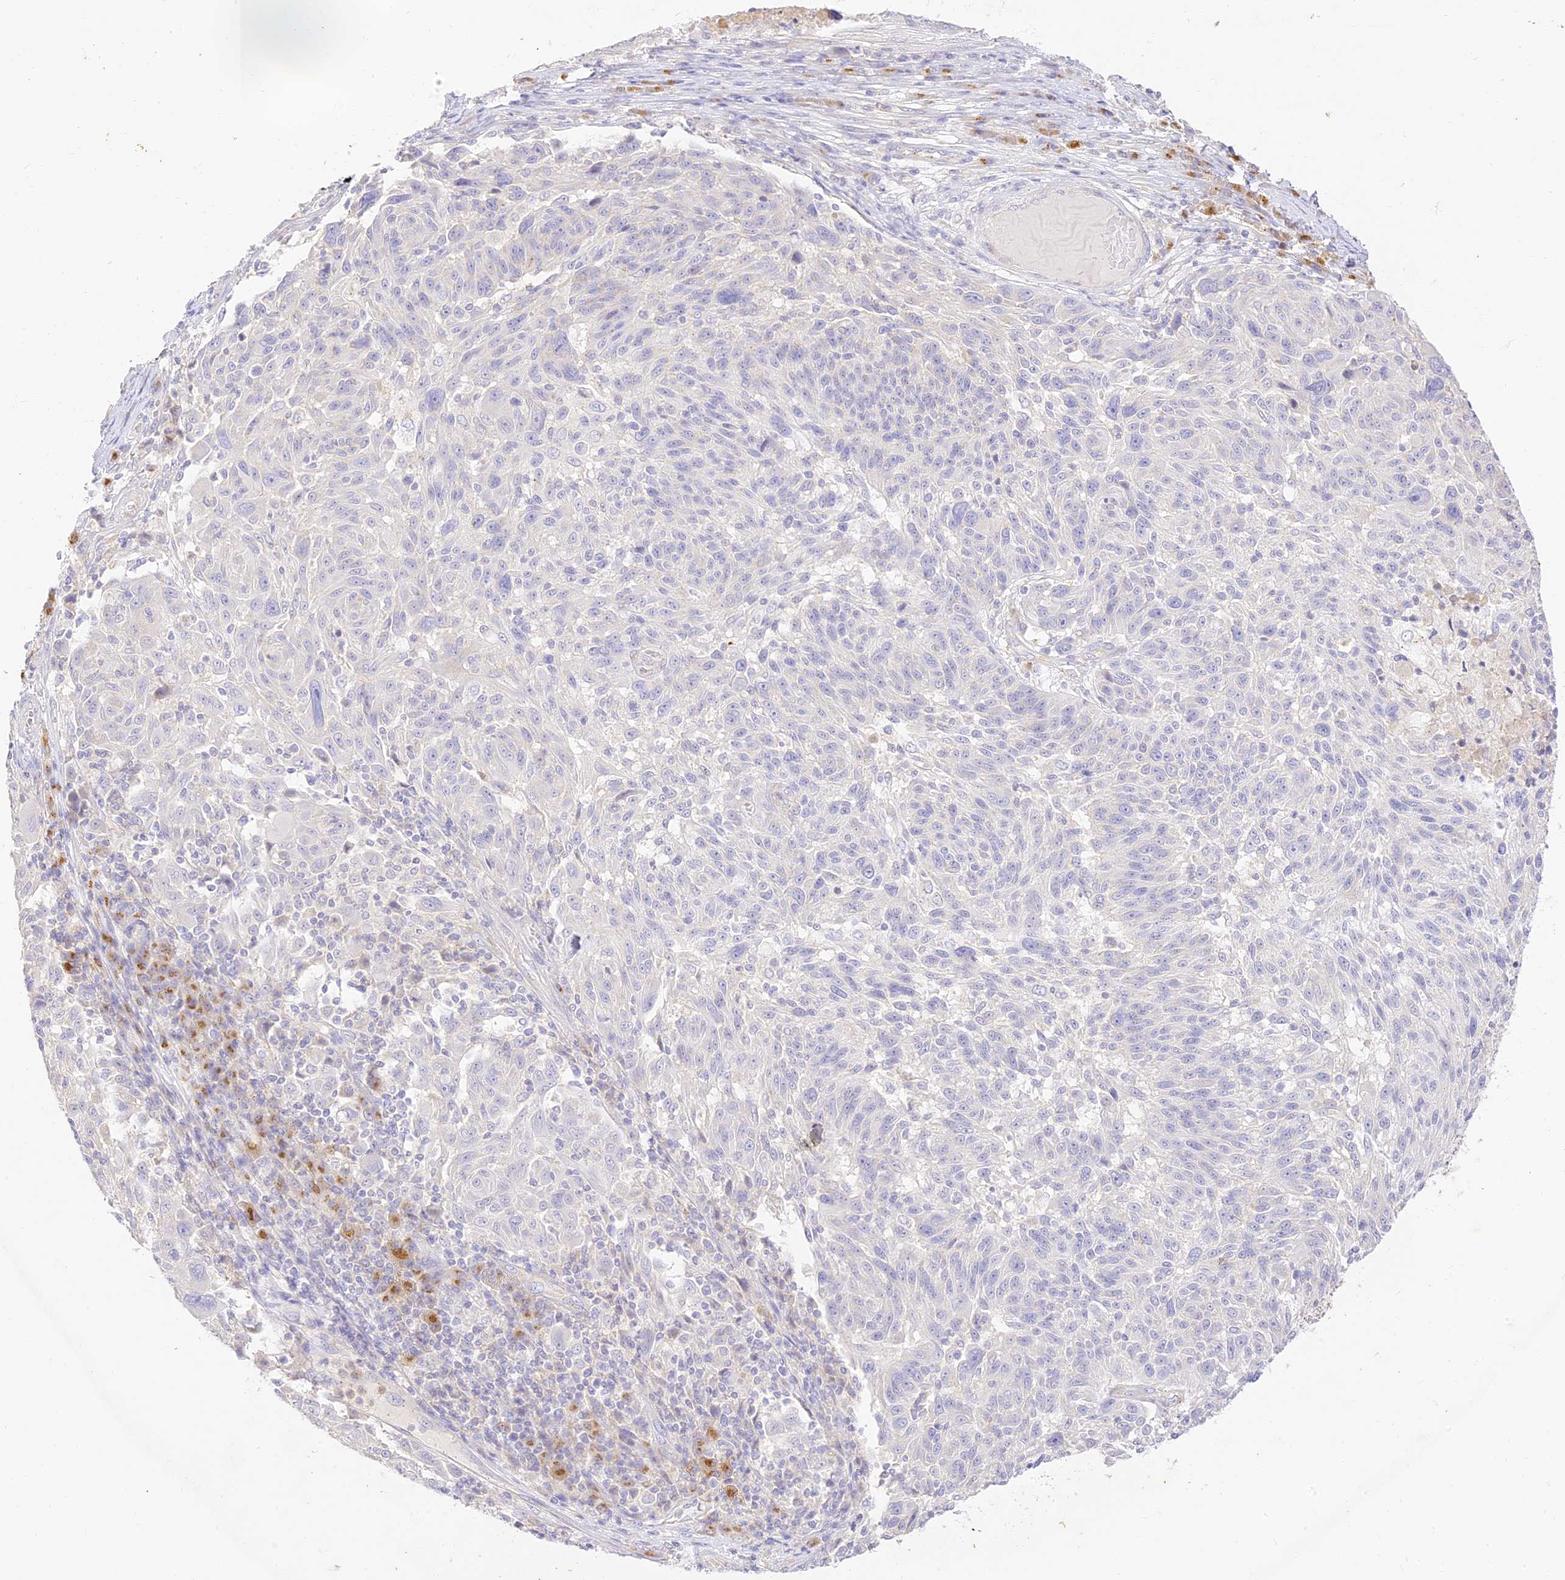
{"staining": {"intensity": "negative", "quantity": "none", "location": "none"}, "tissue": "melanoma", "cell_type": "Tumor cells", "image_type": "cancer", "snomed": [{"axis": "morphology", "description": "Malignant melanoma, NOS"}, {"axis": "topography", "description": "Skin"}], "caption": "Tumor cells show no significant positivity in melanoma.", "gene": "SEC13", "patient": {"sex": "male", "age": 53}}